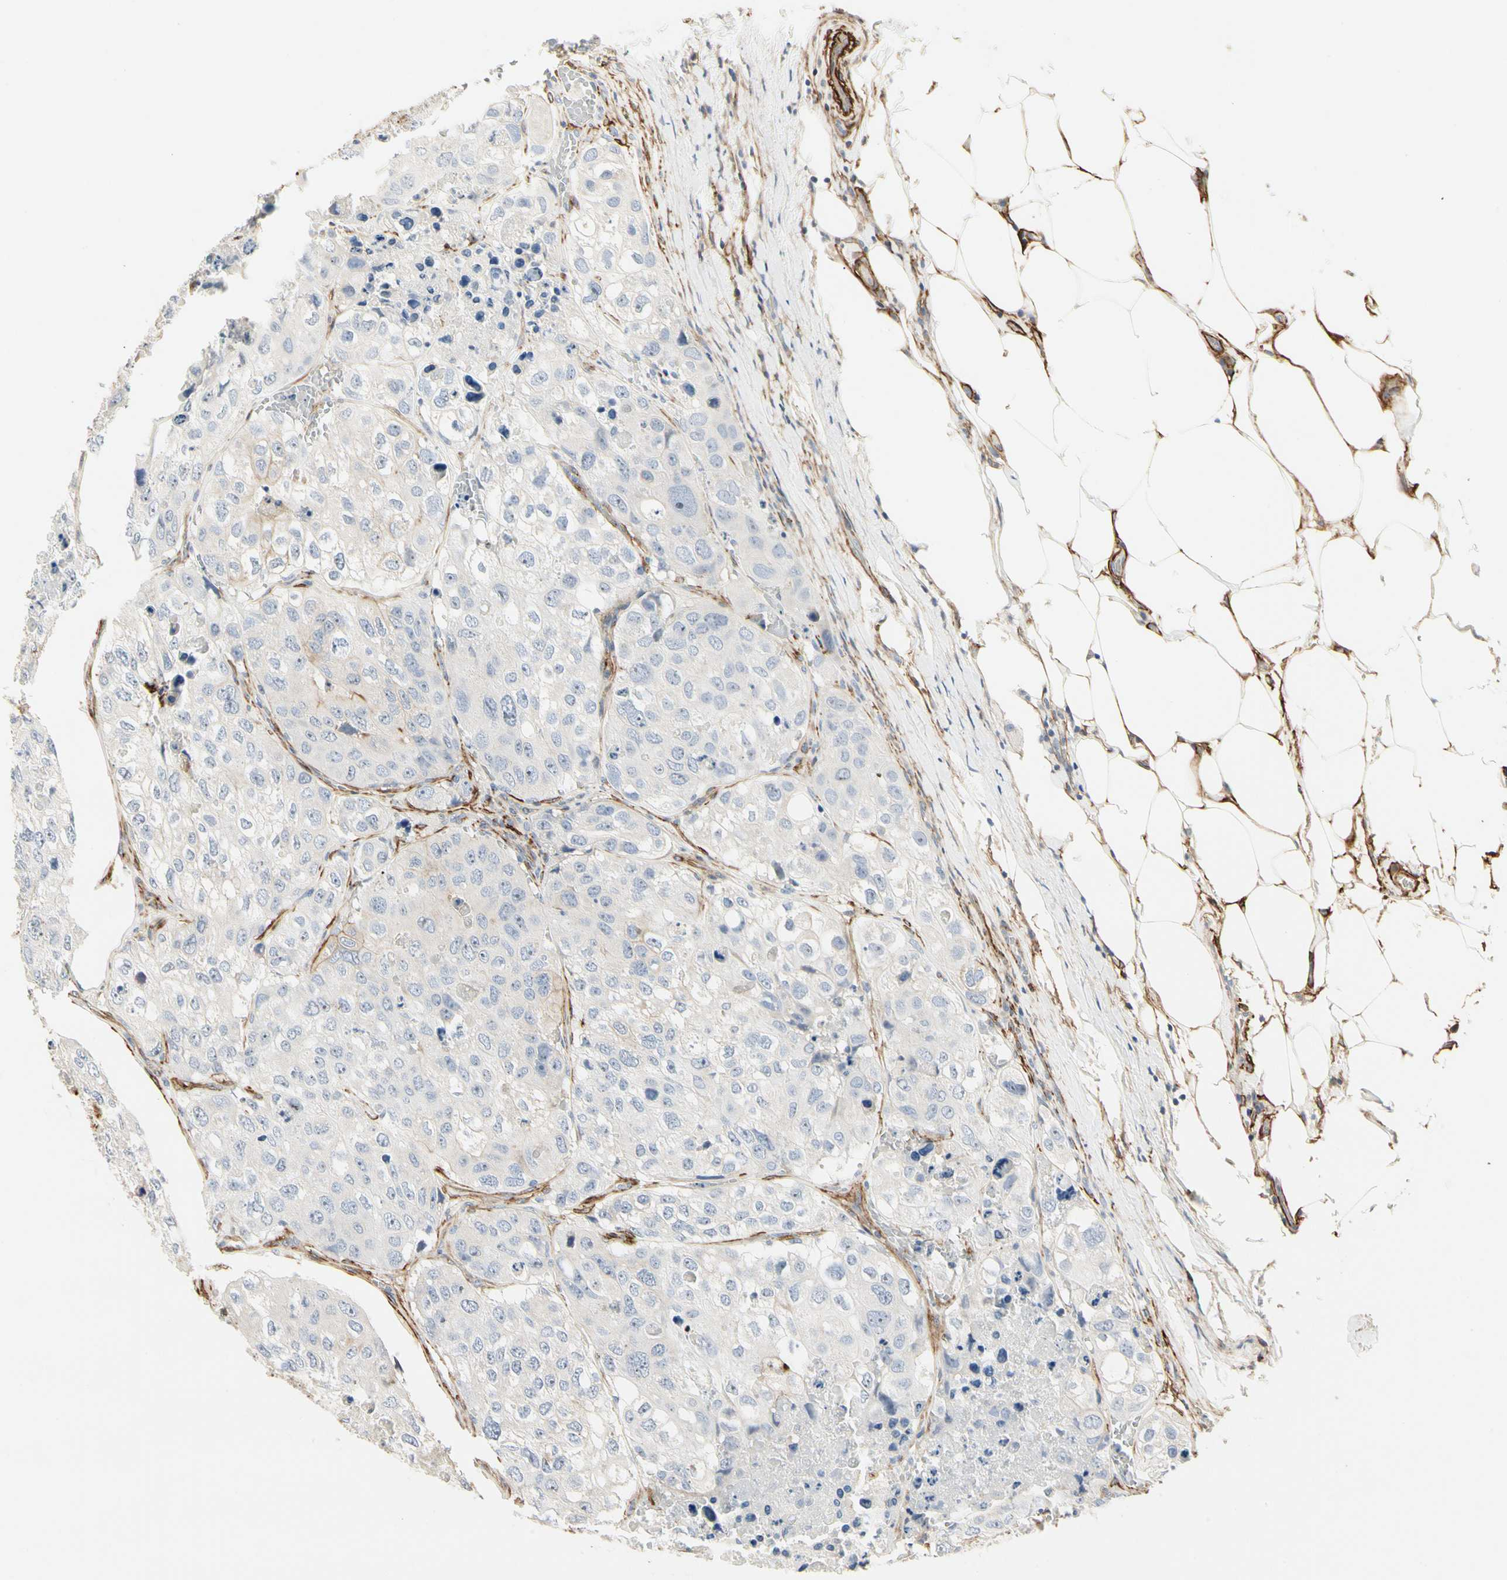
{"staining": {"intensity": "negative", "quantity": "none", "location": "none"}, "tissue": "urothelial cancer", "cell_type": "Tumor cells", "image_type": "cancer", "snomed": [{"axis": "morphology", "description": "Urothelial carcinoma, High grade"}, {"axis": "topography", "description": "Lymph node"}, {"axis": "topography", "description": "Urinary bladder"}], "caption": "An immunohistochemistry histopathology image of high-grade urothelial carcinoma is shown. There is no staining in tumor cells of high-grade urothelial carcinoma.", "gene": "GGT5", "patient": {"sex": "male", "age": 51}}